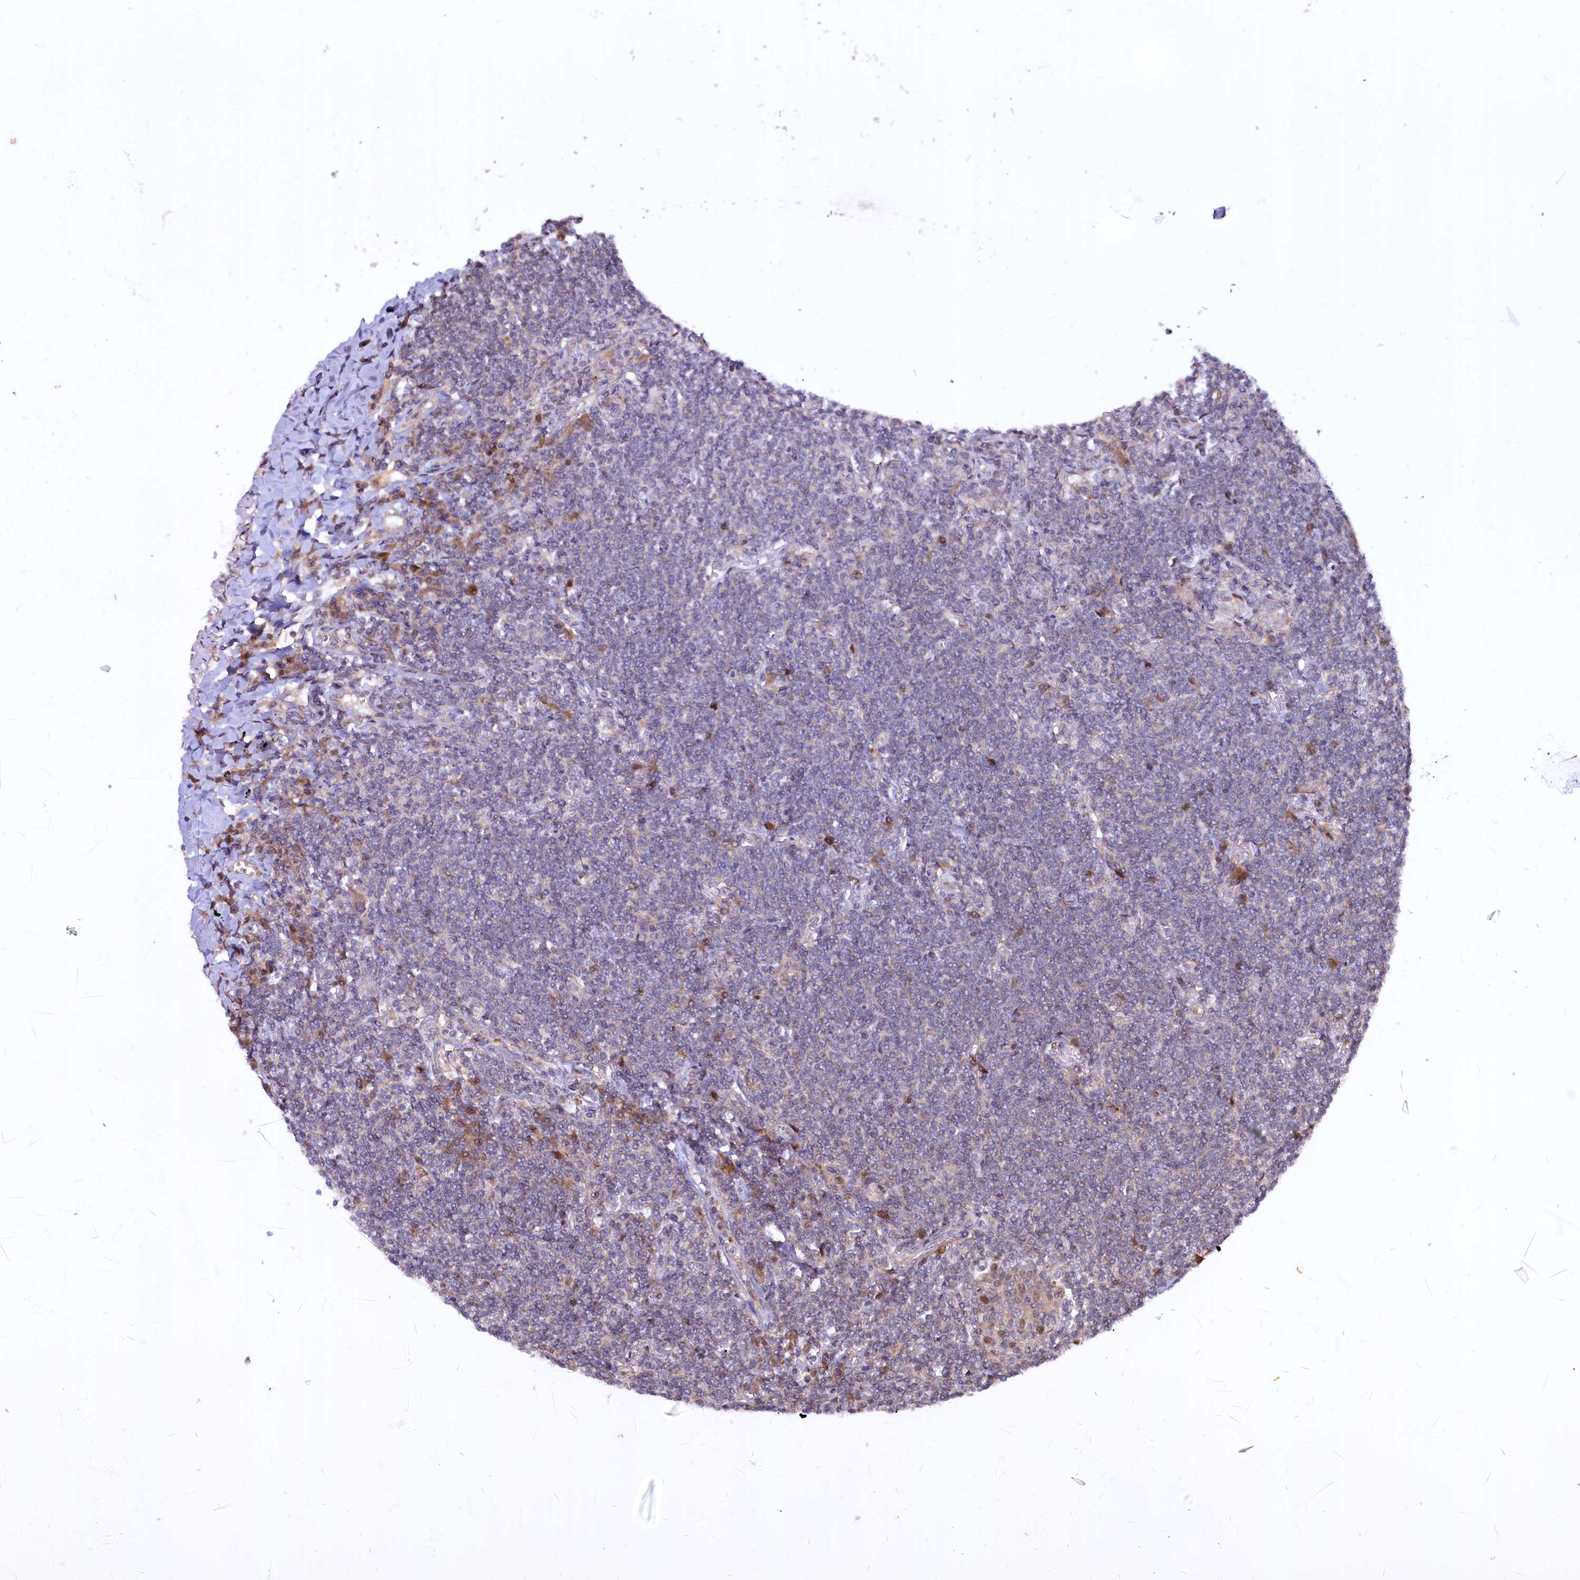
{"staining": {"intensity": "negative", "quantity": "none", "location": "none"}, "tissue": "lymphoma", "cell_type": "Tumor cells", "image_type": "cancer", "snomed": [{"axis": "morphology", "description": "Malignant lymphoma, non-Hodgkin's type, Low grade"}, {"axis": "topography", "description": "Lung"}], "caption": "Protein analysis of lymphoma reveals no significant staining in tumor cells.", "gene": "N4BP2L1", "patient": {"sex": "female", "age": 71}}